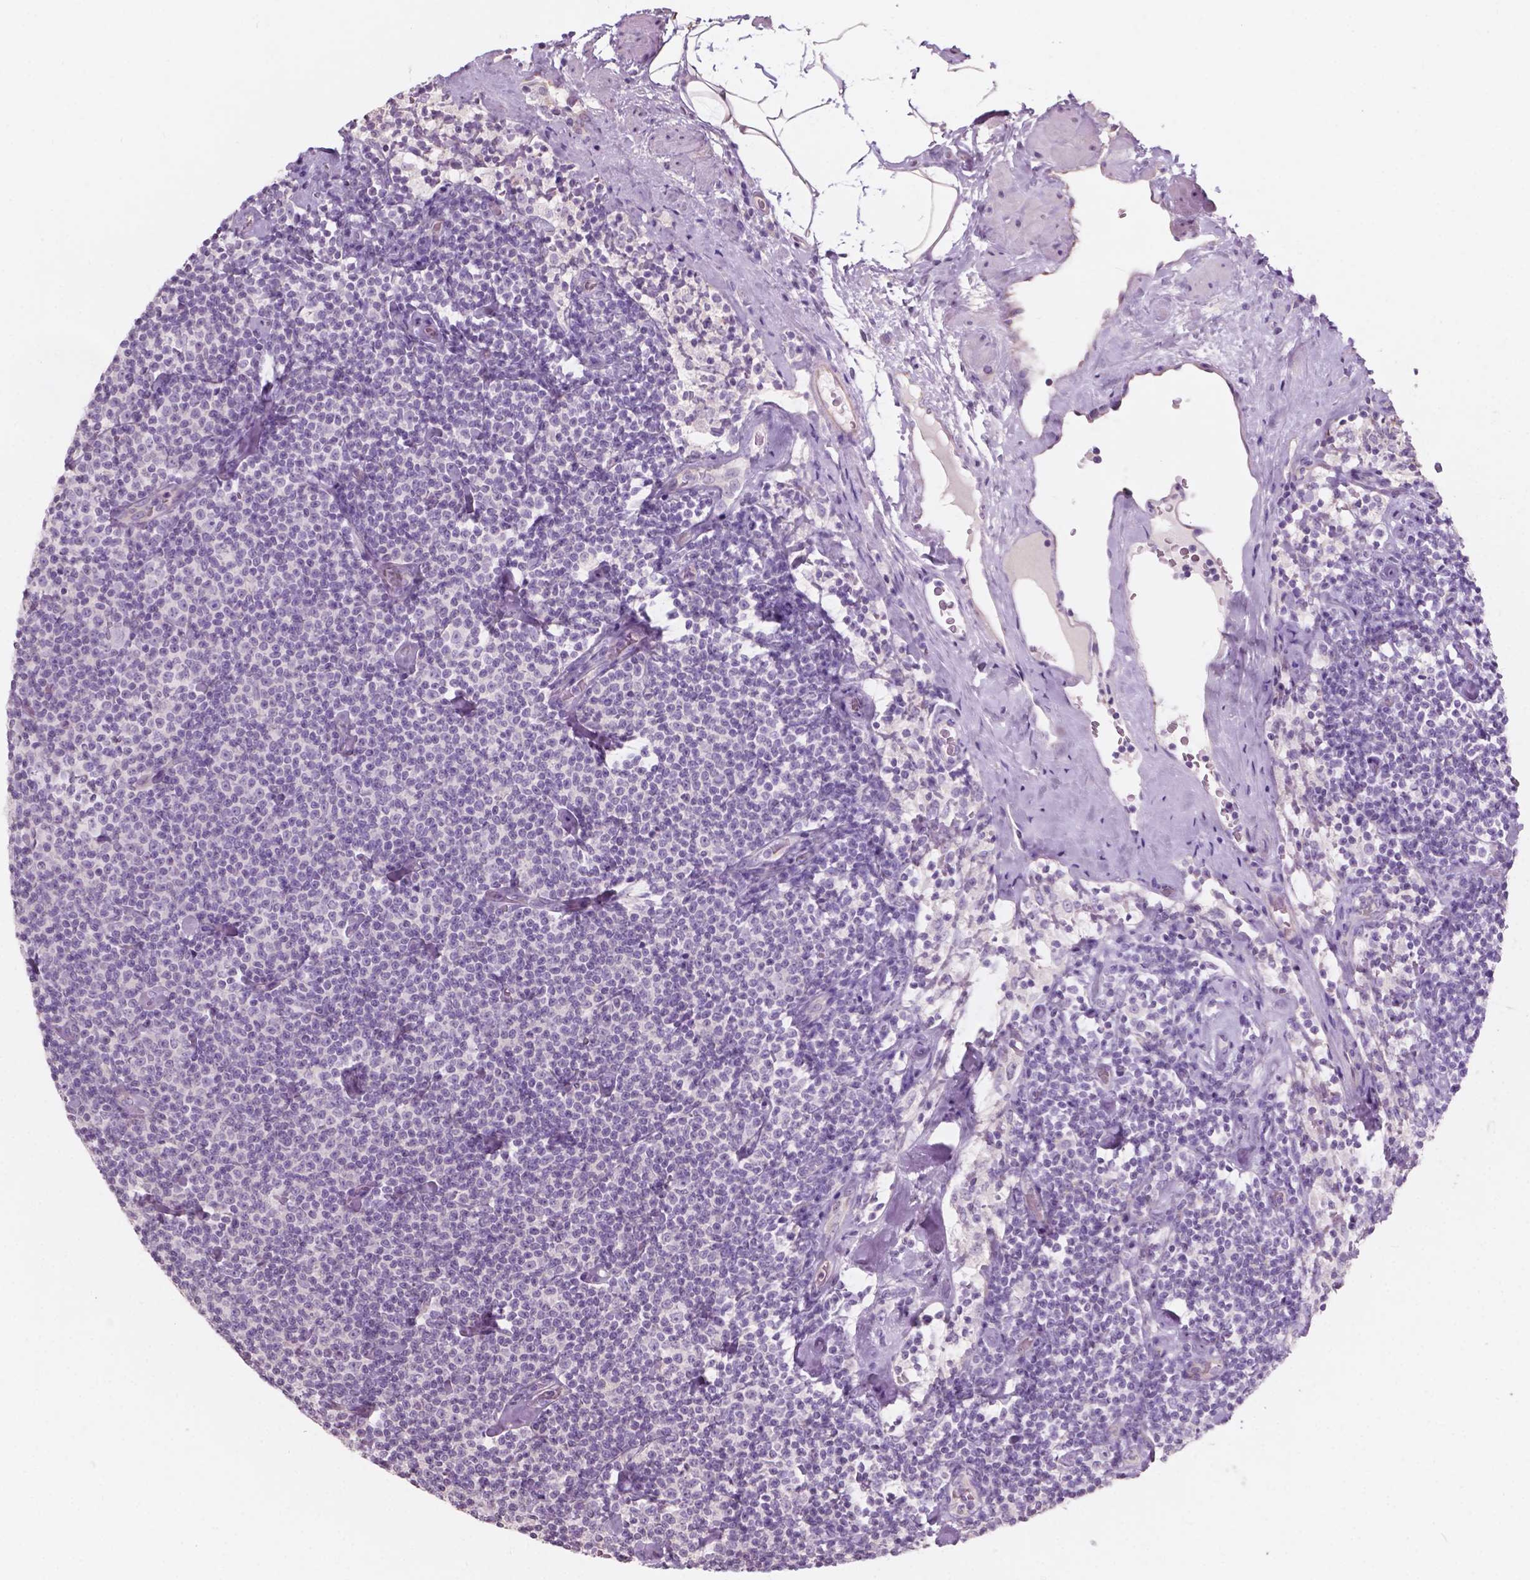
{"staining": {"intensity": "negative", "quantity": "none", "location": "none"}, "tissue": "lymphoma", "cell_type": "Tumor cells", "image_type": "cancer", "snomed": [{"axis": "morphology", "description": "Malignant lymphoma, non-Hodgkin's type, Low grade"}, {"axis": "topography", "description": "Lymph node"}], "caption": "Immunohistochemical staining of human lymphoma exhibits no significant positivity in tumor cells. (DAB (3,3'-diaminobenzidine) IHC, high magnification).", "gene": "AWAT1", "patient": {"sex": "male", "age": 81}}